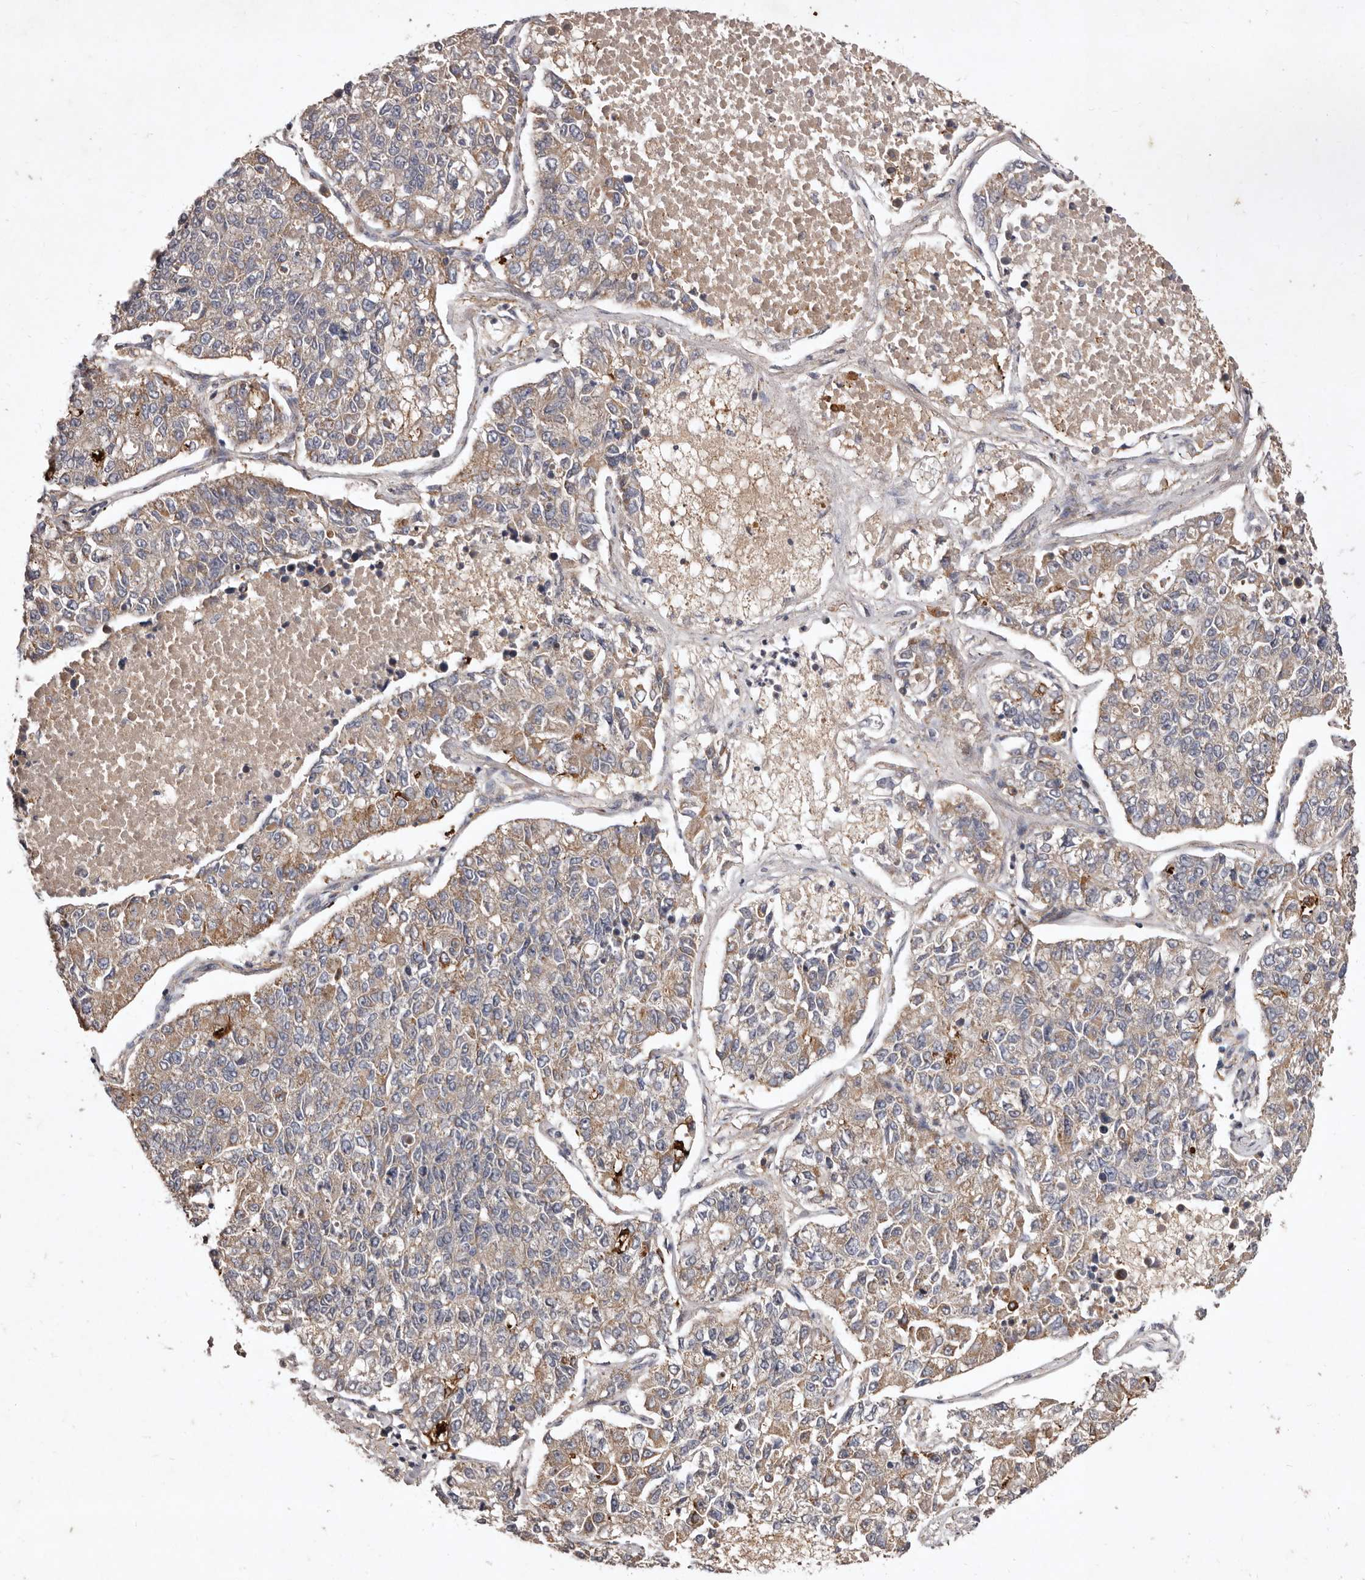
{"staining": {"intensity": "moderate", "quantity": "<25%", "location": "cytoplasmic/membranous"}, "tissue": "lung cancer", "cell_type": "Tumor cells", "image_type": "cancer", "snomed": [{"axis": "morphology", "description": "Adenocarcinoma, NOS"}, {"axis": "topography", "description": "Lung"}], "caption": "This is a micrograph of immunohistochemistry (IHC) staining of lung adenocarcinoma, which shows moderate positivity in the cytoplasmic/membranous of tumor cells.", "gene": "FLAD1", "patient": {"sex": "male", "age": 49}}